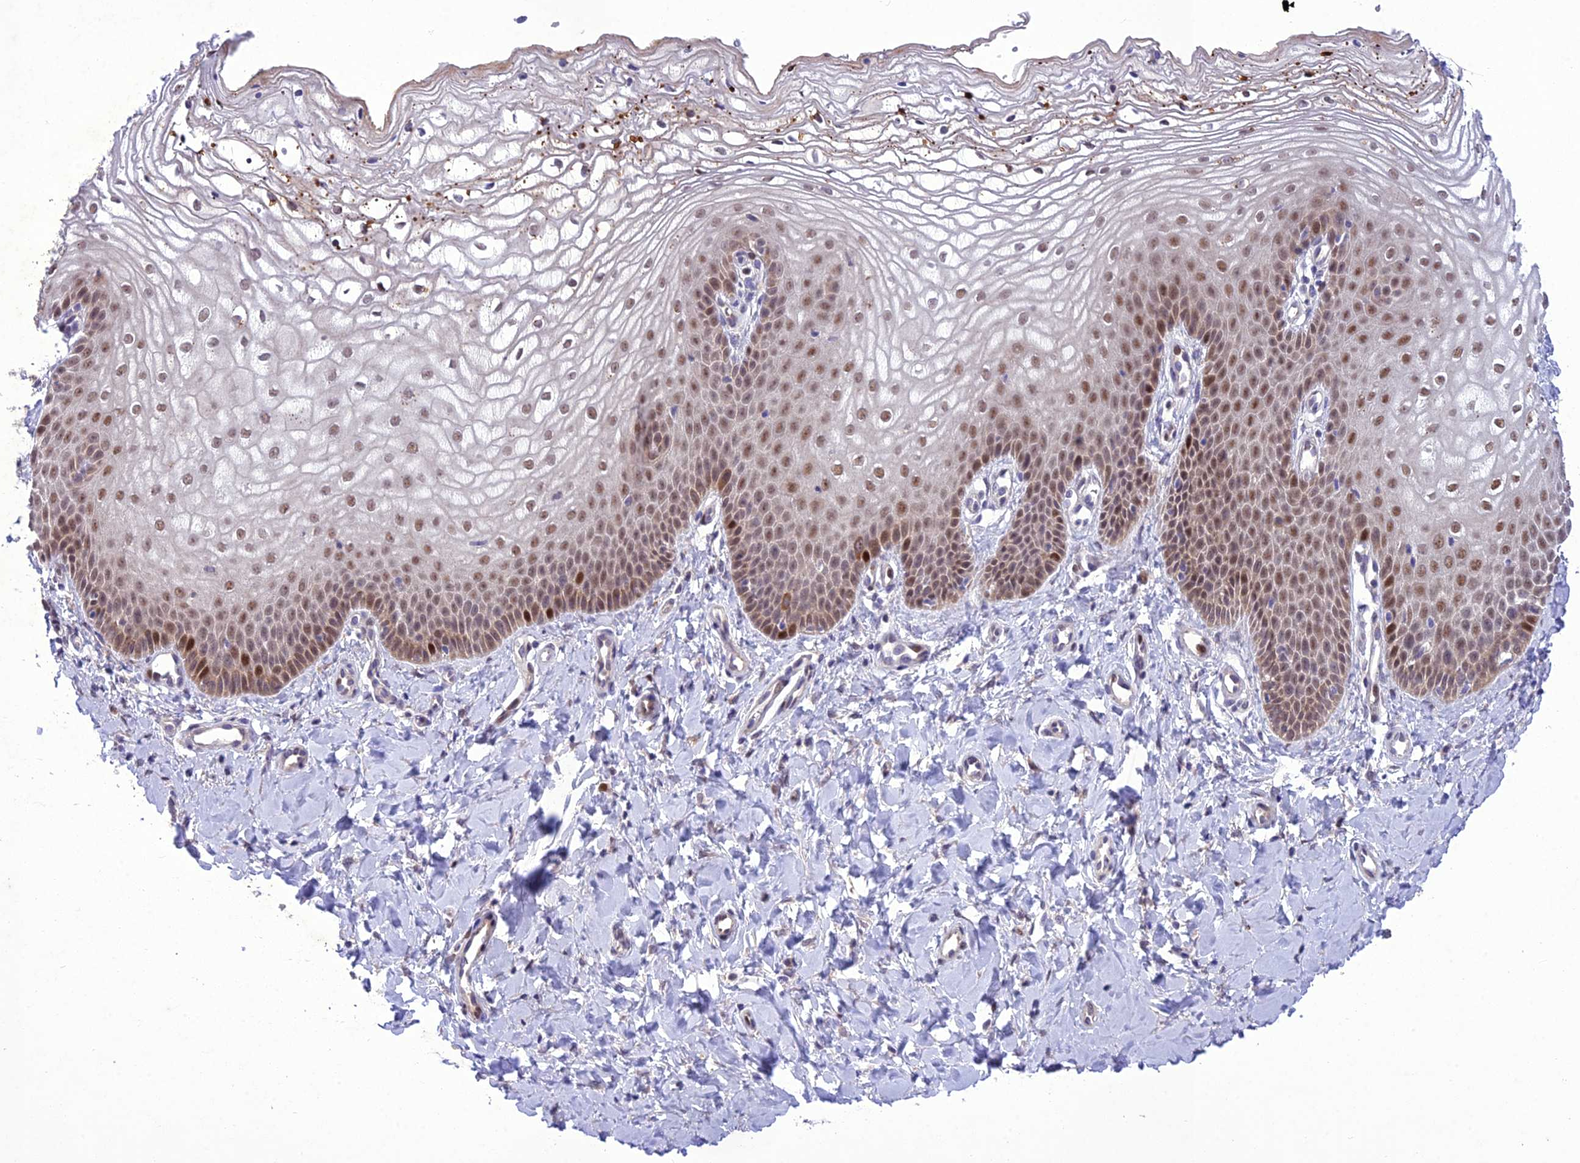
{"staining": {"intensity": "moderate", "quantity": ">75%", "location": "nuclear"}, "tissue": "vagina", "cell_type": "Squamous epithelial cells", "image_type": "normal", "snomed": [{"axis": "morphology", "description": "Normal tissue, NOS"}, {"axis": "topography", "description": "Vagina"}, {"axis": "topography", "description": "Cervix"}], "caption": "Approximately >75% of squamous epithelial cells in normal human vagina show moderate nuclear protein positivity as visualized by brown immunohistochemical staining.", "gene": "ANKRD52", "patient": {"sex": "female", "age": 40}}